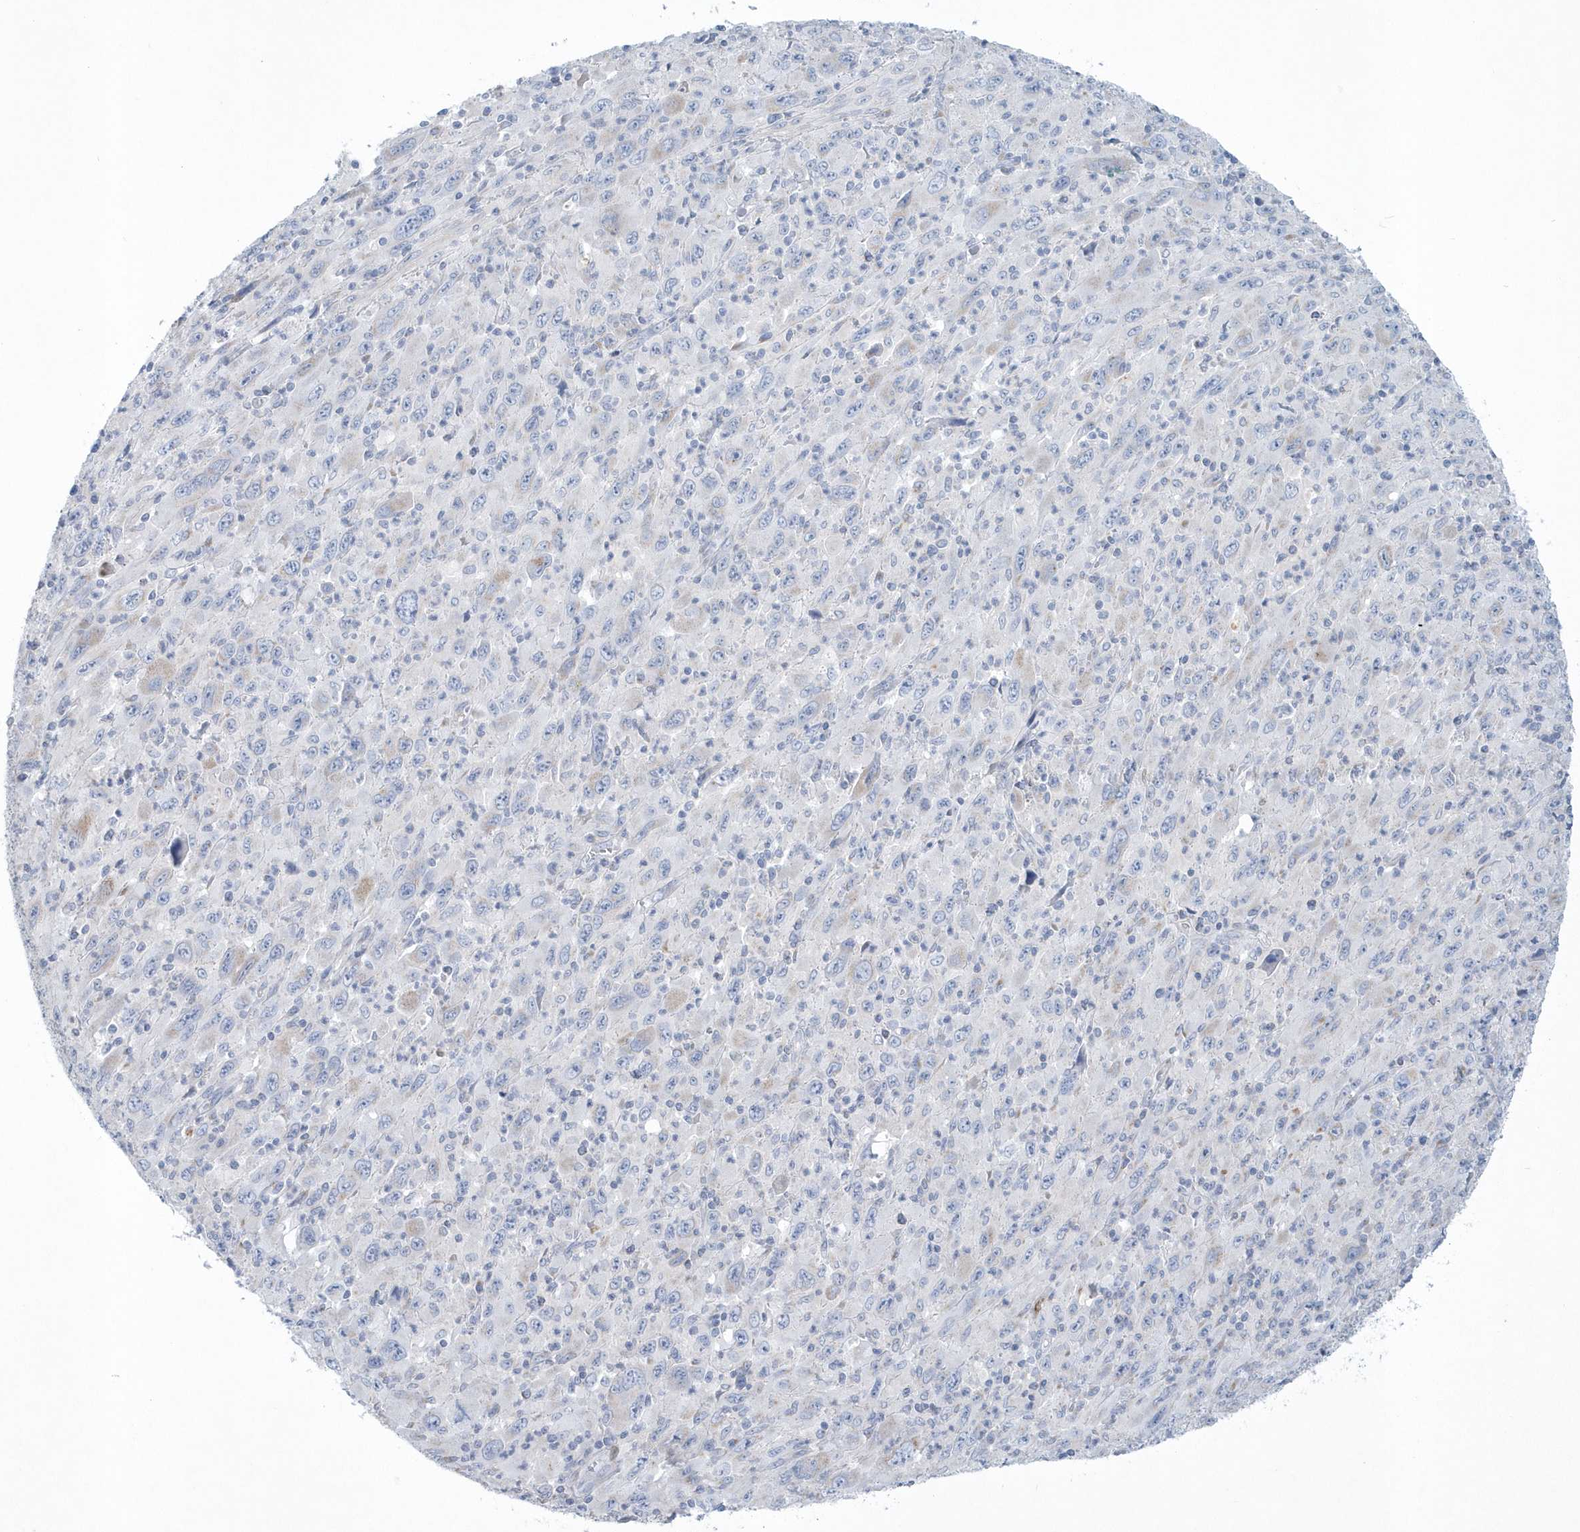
{"staining": {"intensity": "negative", "quantity": "none", "location": "none"}, "tissue": "melanoma", "cell_type": "Tumor cells", "image_type": "cancer", "snomed": [{"axis": "morphology", "description": "Malignant melanoma, Metastatic site"}, {"axis": "topography", "description": "Skin"}], "caption": "DAB immunohistochemical staining of melanoma demonstrates no significant expression in tumor cells.", "gene": "SPATA18", "patient": {"sex": "female", "age": 56}}